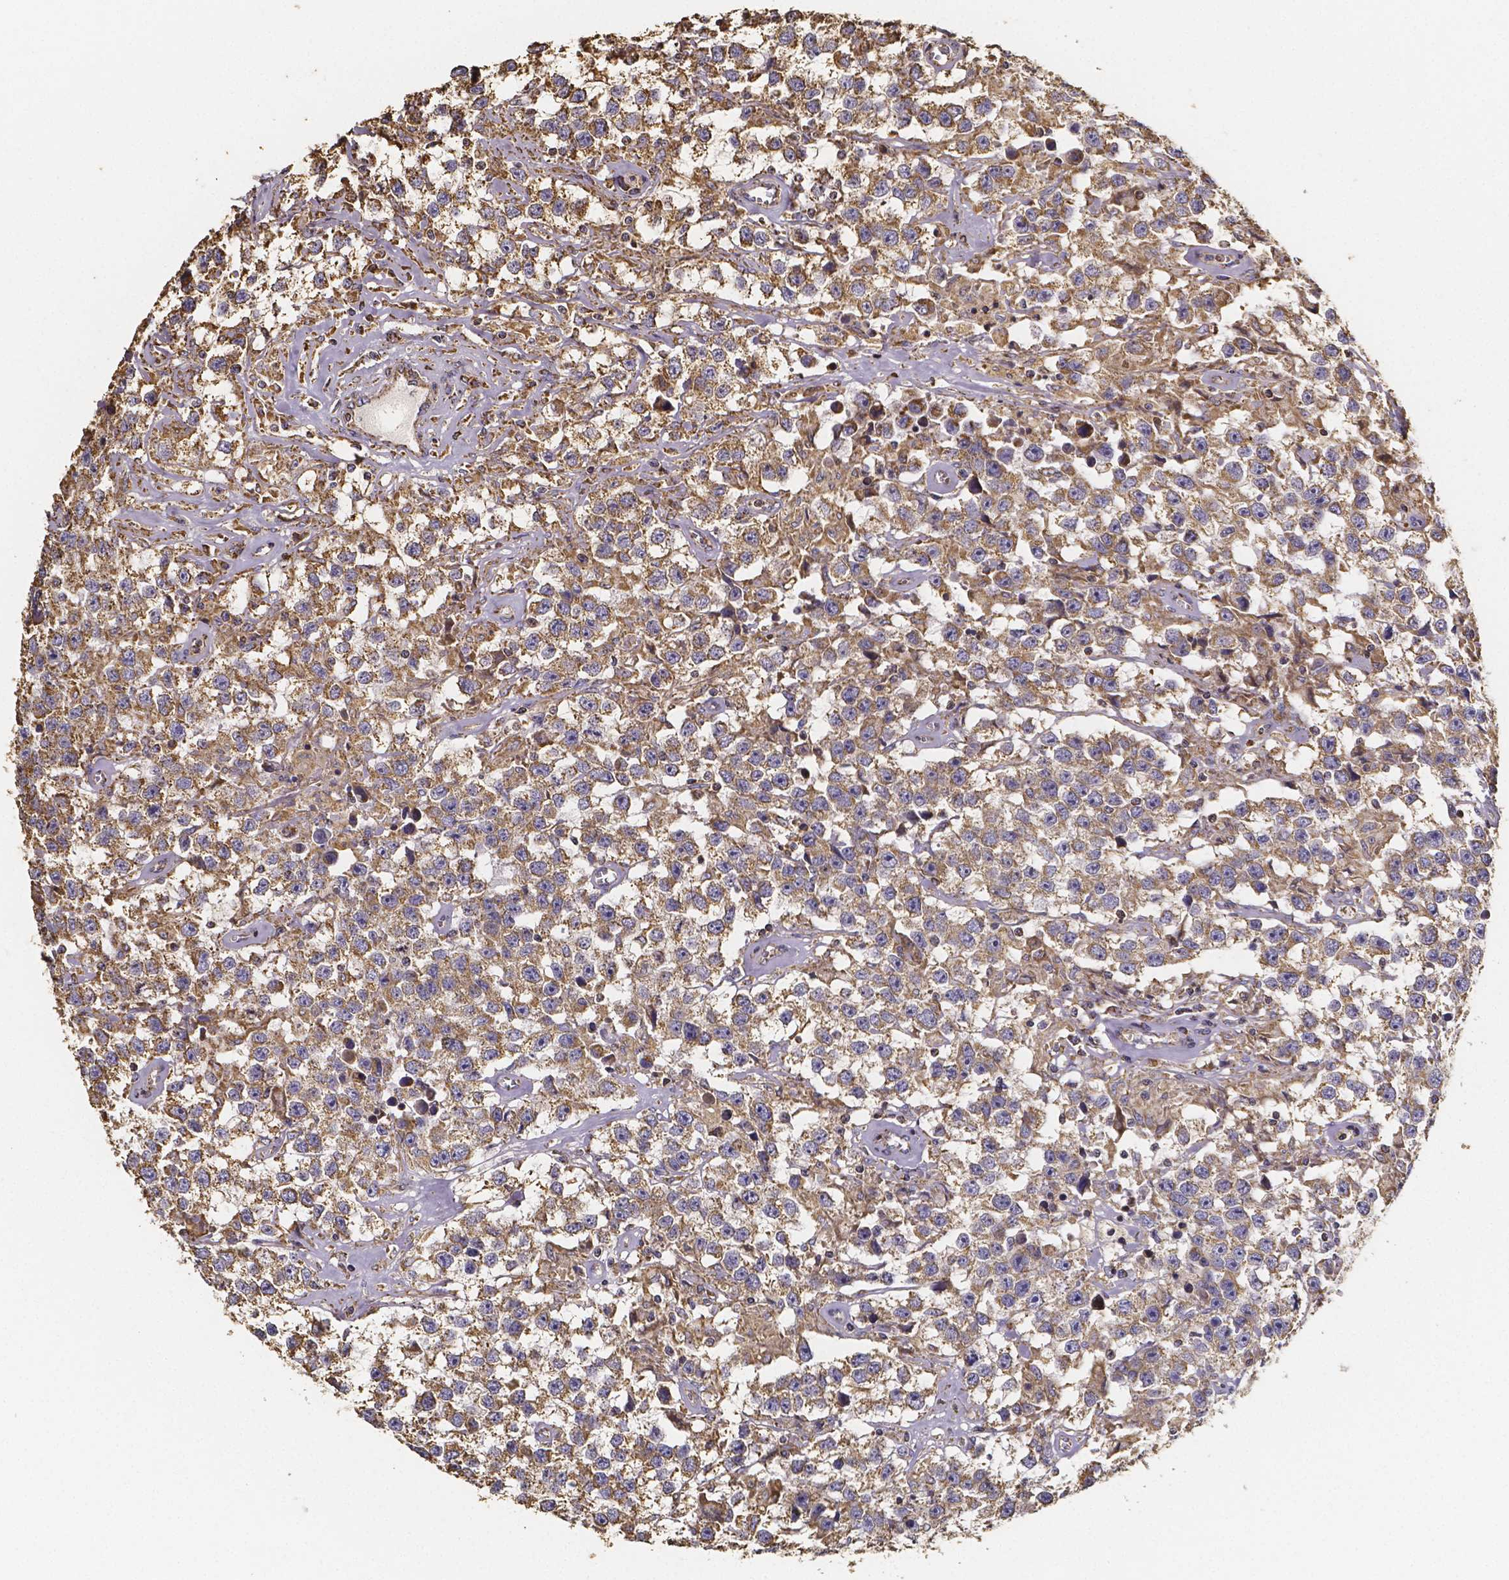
{"staining": {"intensity": "moderate", "quantity": ">75%", "location": "cytoplasmic/membranous"}, "tissue": "testis cancer", "cell_type": "Tumor cells", "image_type": "cancer", "snomed": [{"axis": "morphology", "description": "Seminoma, NOS"}, {"axis": "topography", "description": "Testis"}], "caption": "This is an image of immunohistochemistry staining of seminoma (testis), which shows moderate staining in the cytoplasmic/membranous of tumor cells.", "gene": "SLC35D2", "patient": {"sex": "male", "age": 43}}